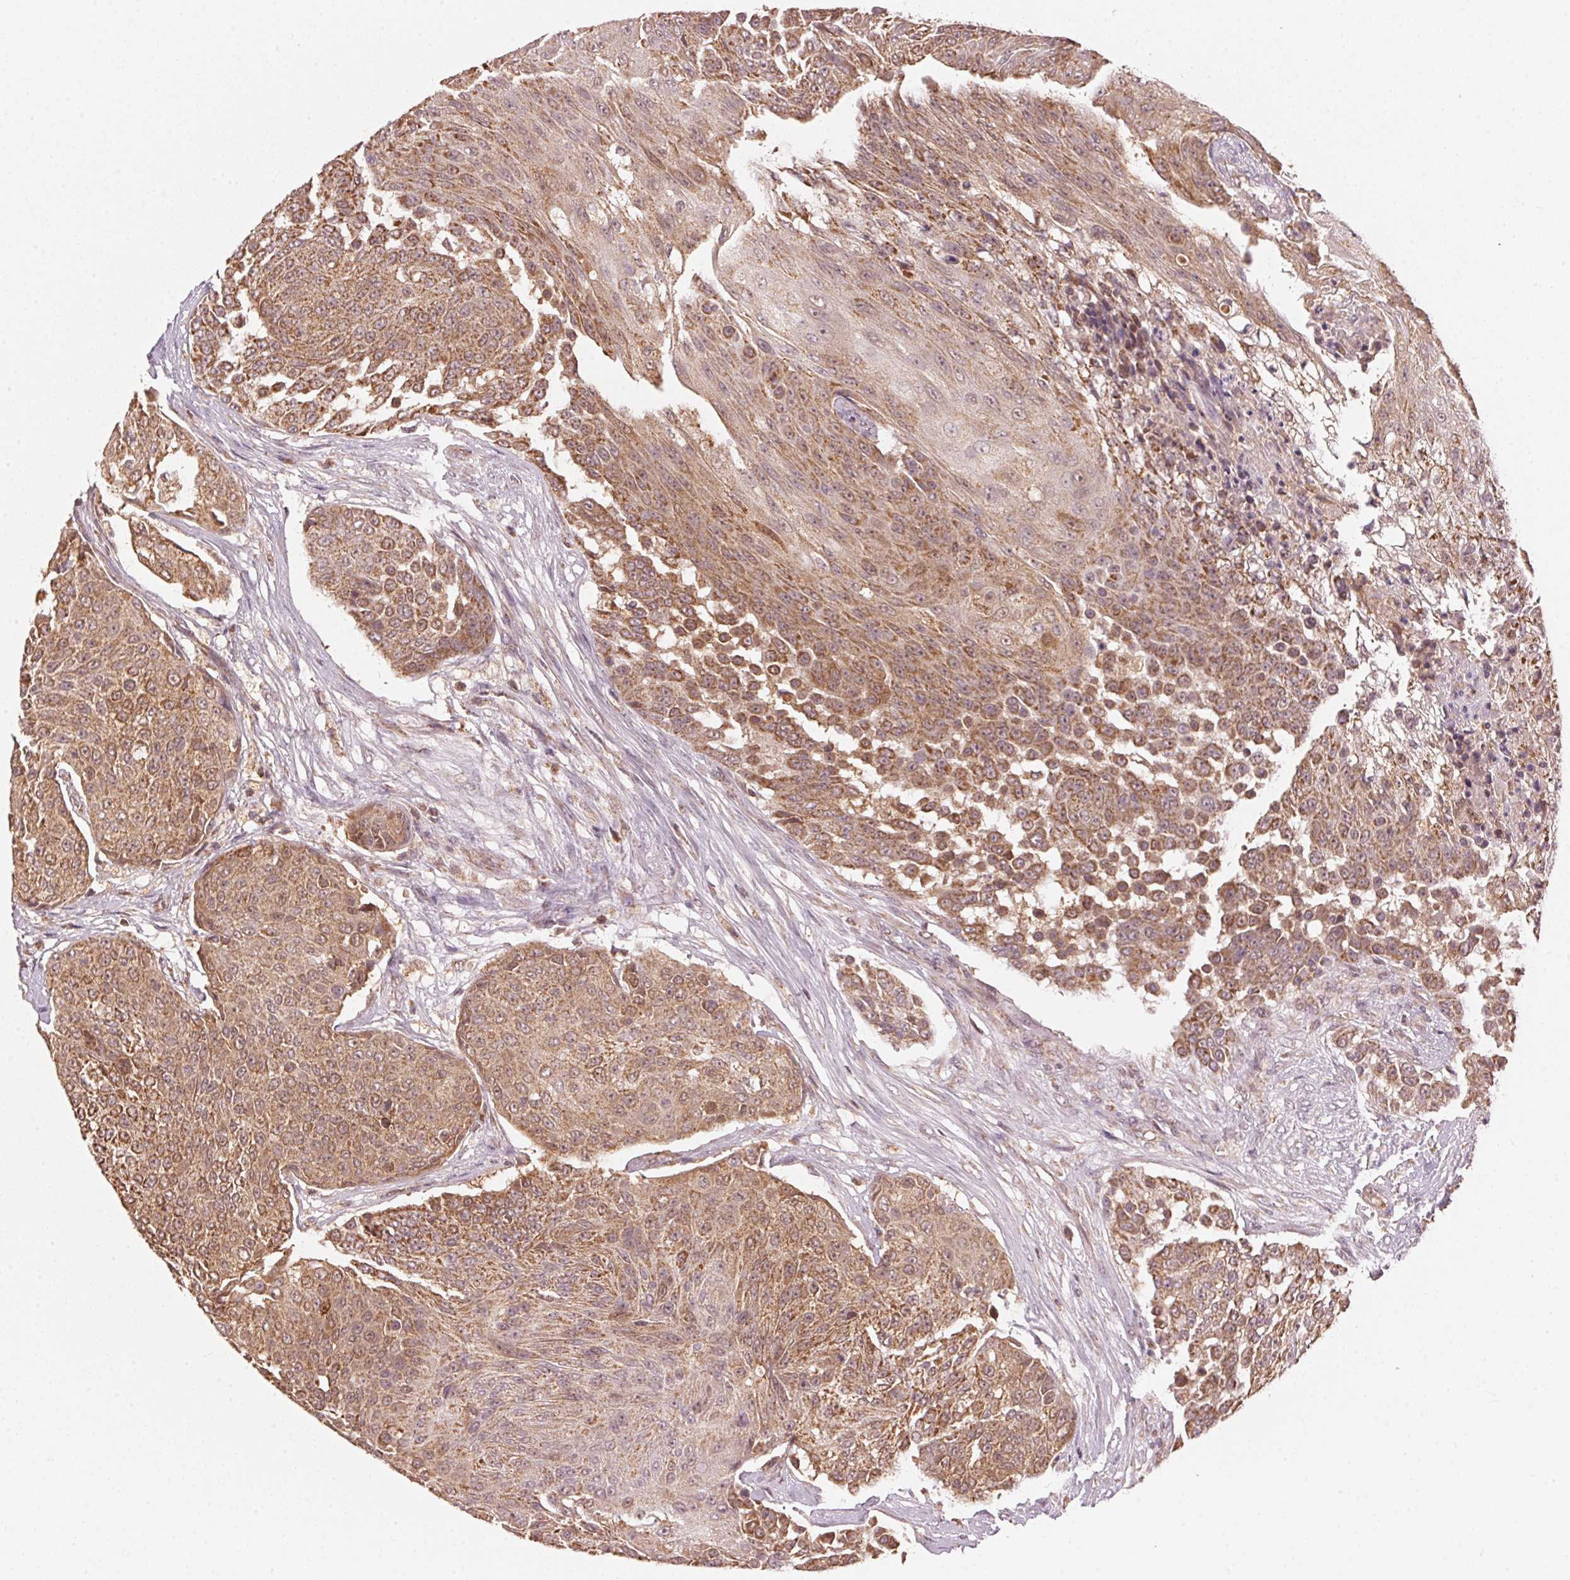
{"staining": {"intensity": "moderate", "quantity": ">75%", "location": "cytoplasmic/membranous"}, "tissue": "urothelial cancer", "cell_type": "Tumor cells", "image_type": "cancer", "snomed": [{"axis": "morphology", "description": "Urothelial carcinoma, High grade"}, {"axis": "topography", "description": "Urinary bladder"}], "caption": "An immunohistochemistry (IHC) micrograph of neoplastic tissue is shown. Protein staining in brown highlights moderate cytoplasmic/membranous positivity in high-grade urothelial carcinoma within tumor cells.", "gene": "ARHGAP6", "patient": {"sex": "female", "age": 63}}